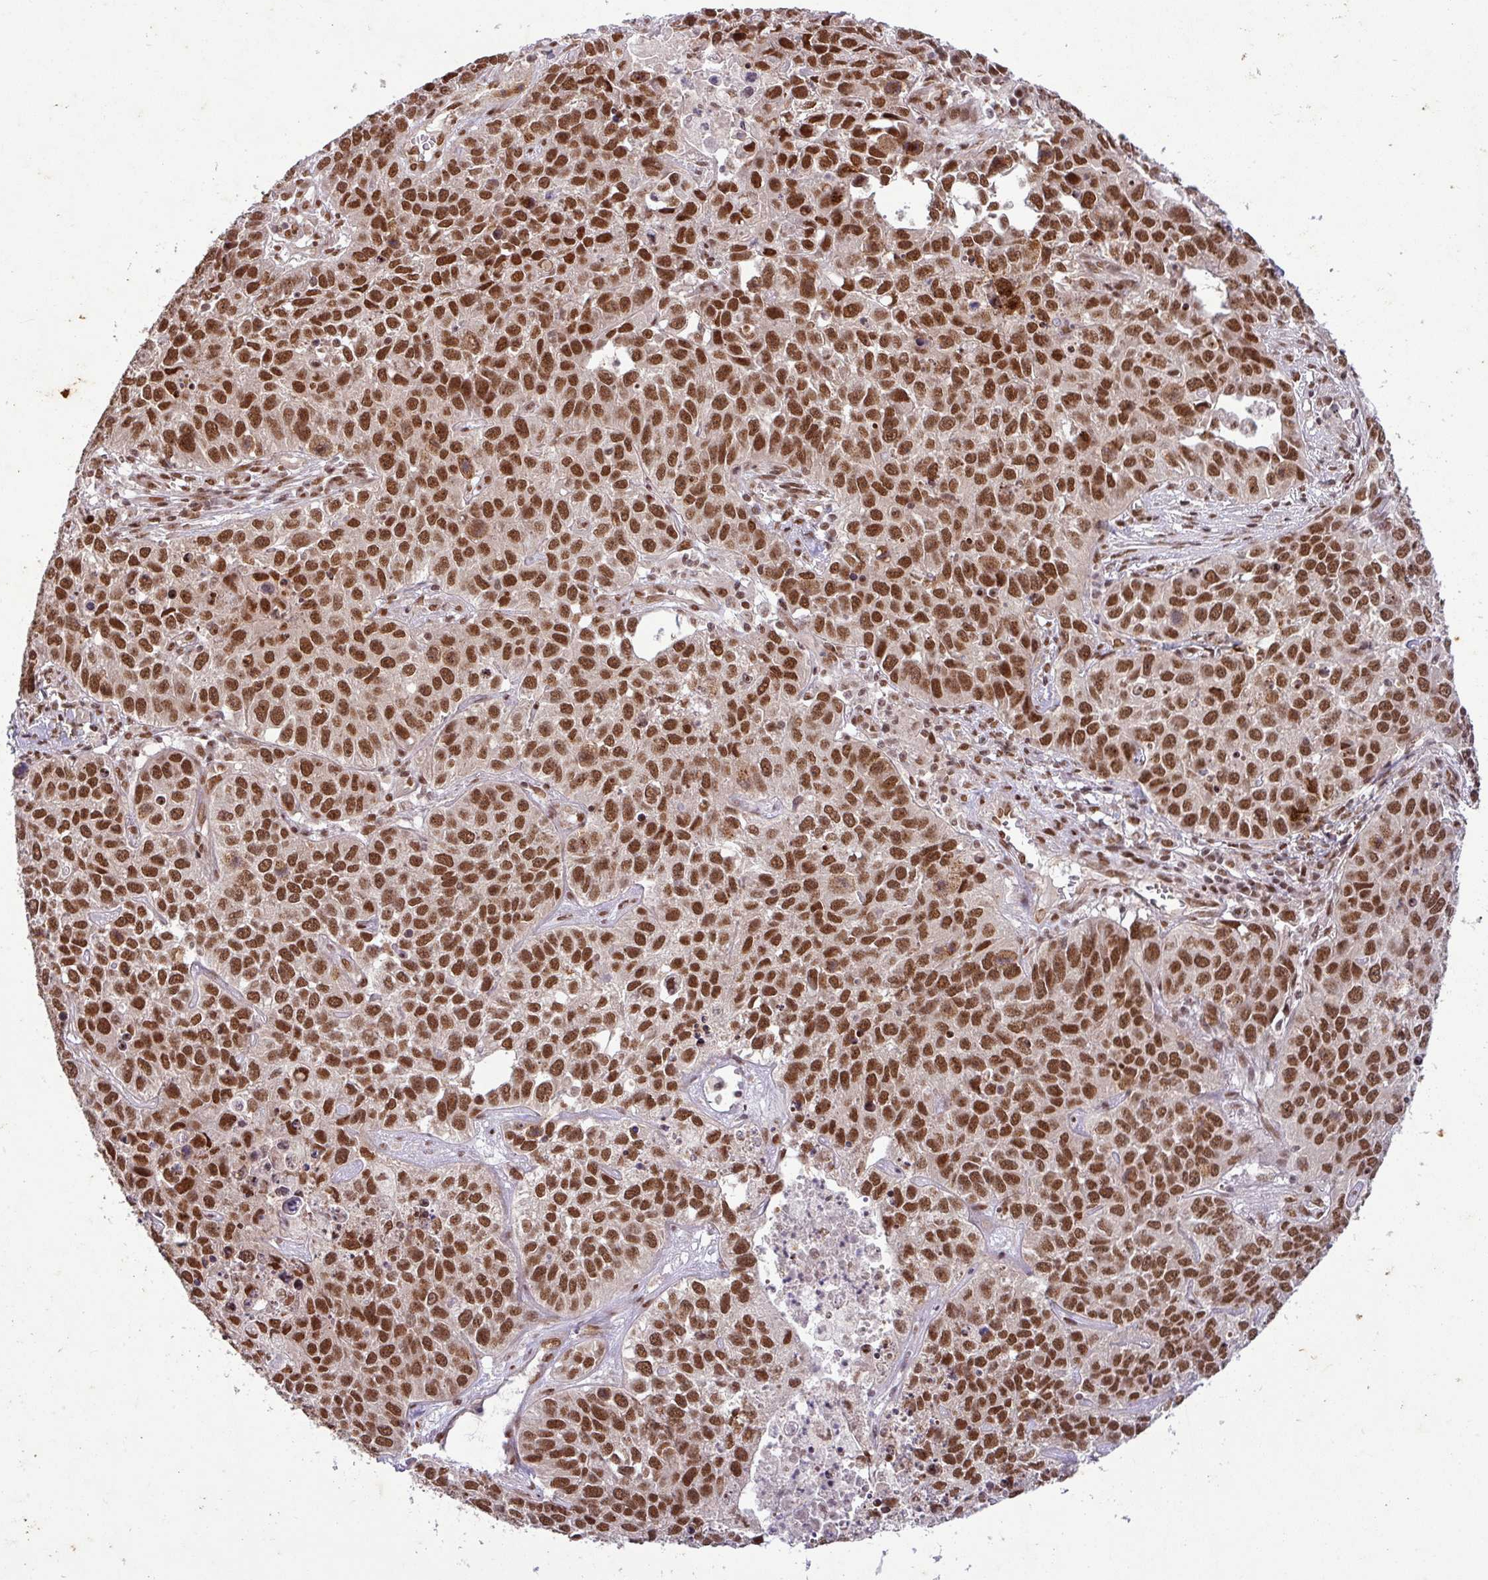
{"staining": {"intensity": "strong", "quantity": ">75%", "location": "nuclear"}, "tissue": "lung cancer", "cell_type": "Tumor cells", "image_type": "cancer", "snomed": [{"axis": "morphology", "description": "Squamous cell carcinoma, NOS"}, {"axis": "topography", "description": "Lung"}], "caption": "Squamous cell carcinoma (lung) was stained to show a protein in brown. There is high levels of strong nuclear positivity in approximately >75% of tumor cells.", "gene": "SRSF2", "patient": {"sex": "male", "age": 76}}